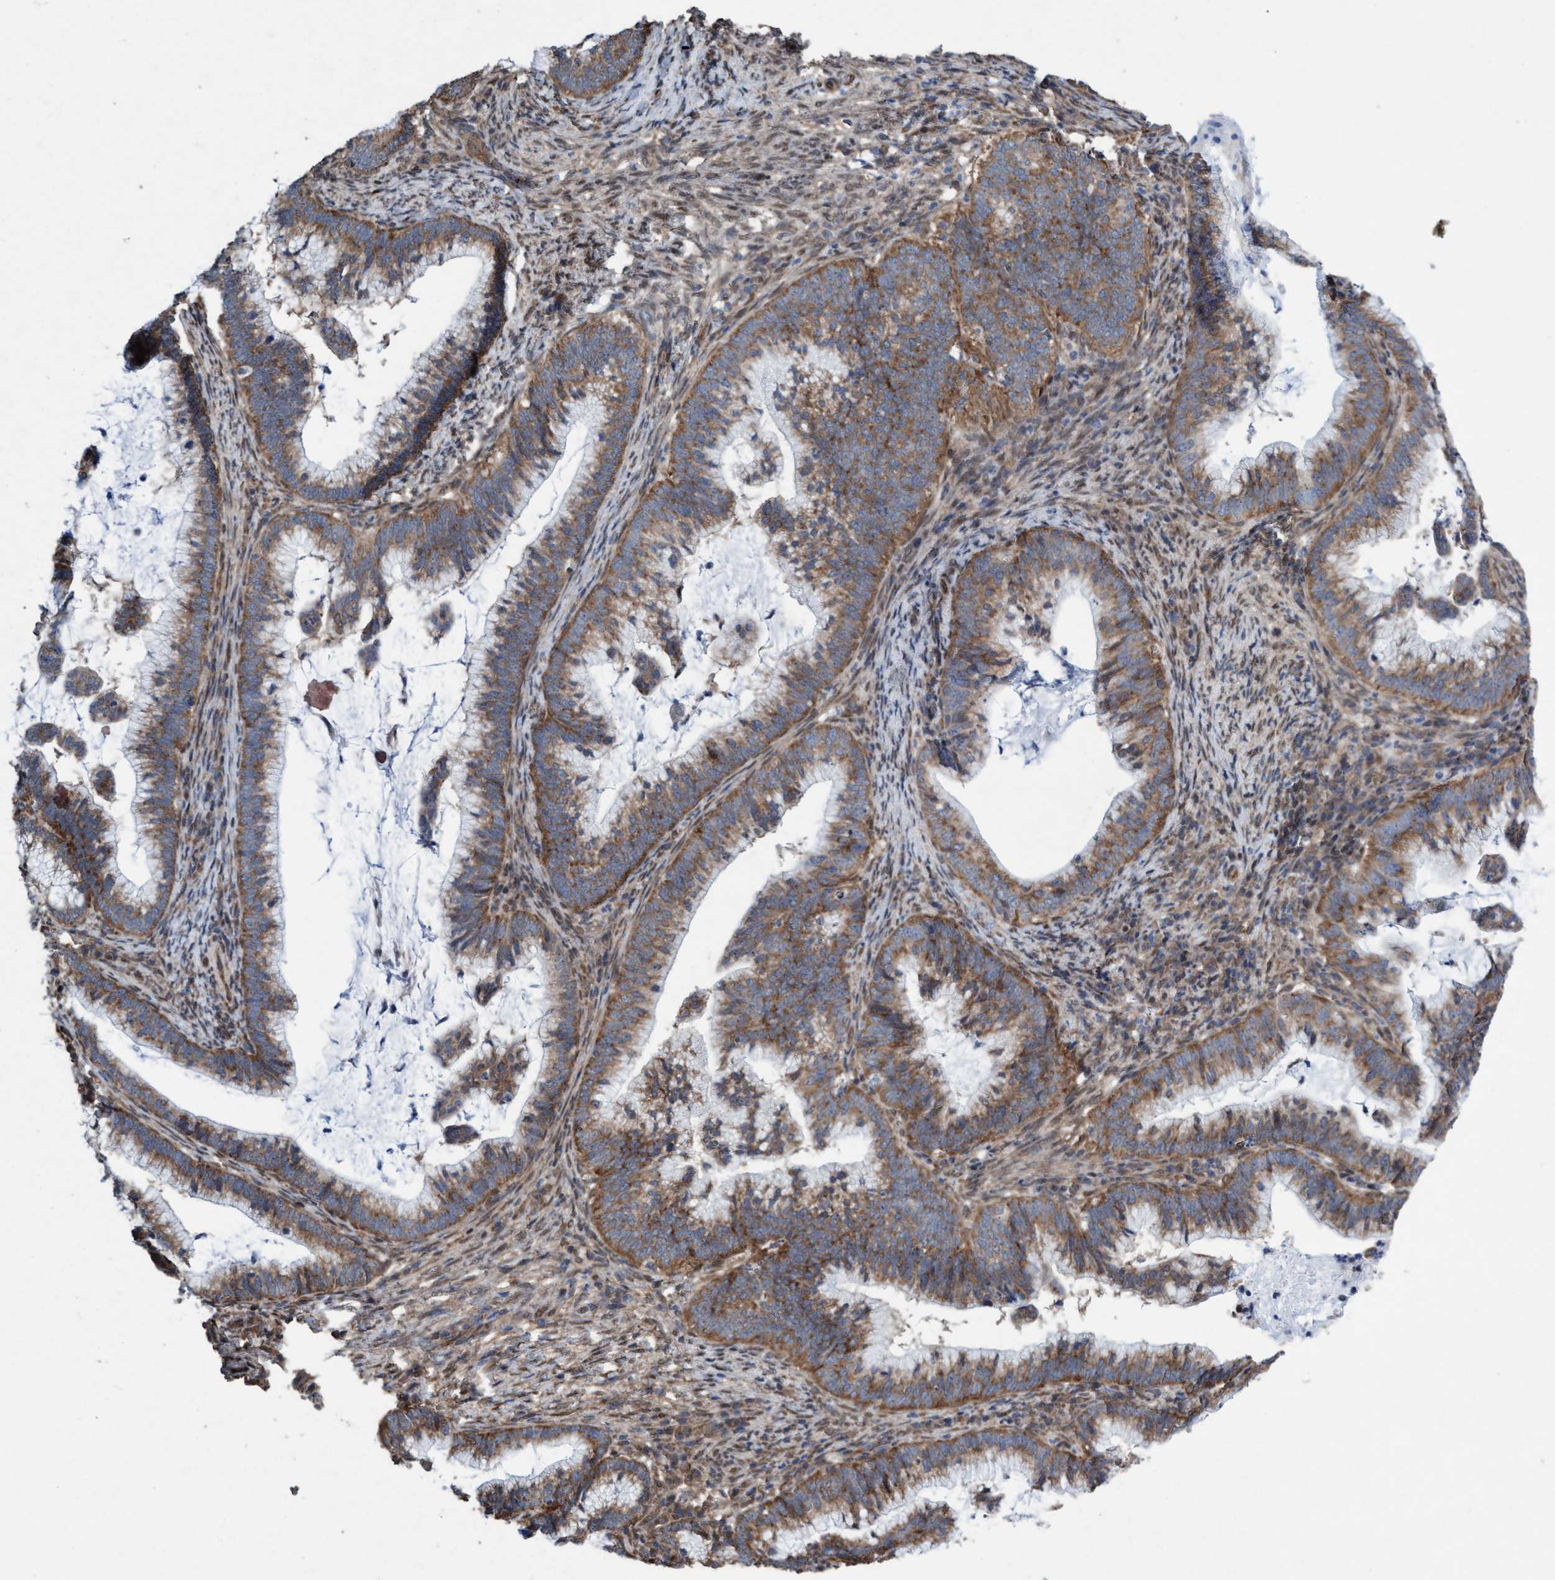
{"staining": {"intensity": "moderate", "quantity": ">75%", "location": "cytoplasmic/membranous"}, "tissue": "cervical cancer", "cell_type": "Tumor cells", "image_type": "cancer", "snomed": [{"axis": "morphology", "description": "Adenocarcinoma, NOS"}, {"axis": "topography", "description": "Cervix"}], "caption": "A histopathology image of human cervical cancer (adenocarcinoma) stained for a protein exhibits moderate cytoplasmic/membranous brown staining in tumor cells.", "gene": "METAP2", "patient": {"sex": "female", "age": 36}}